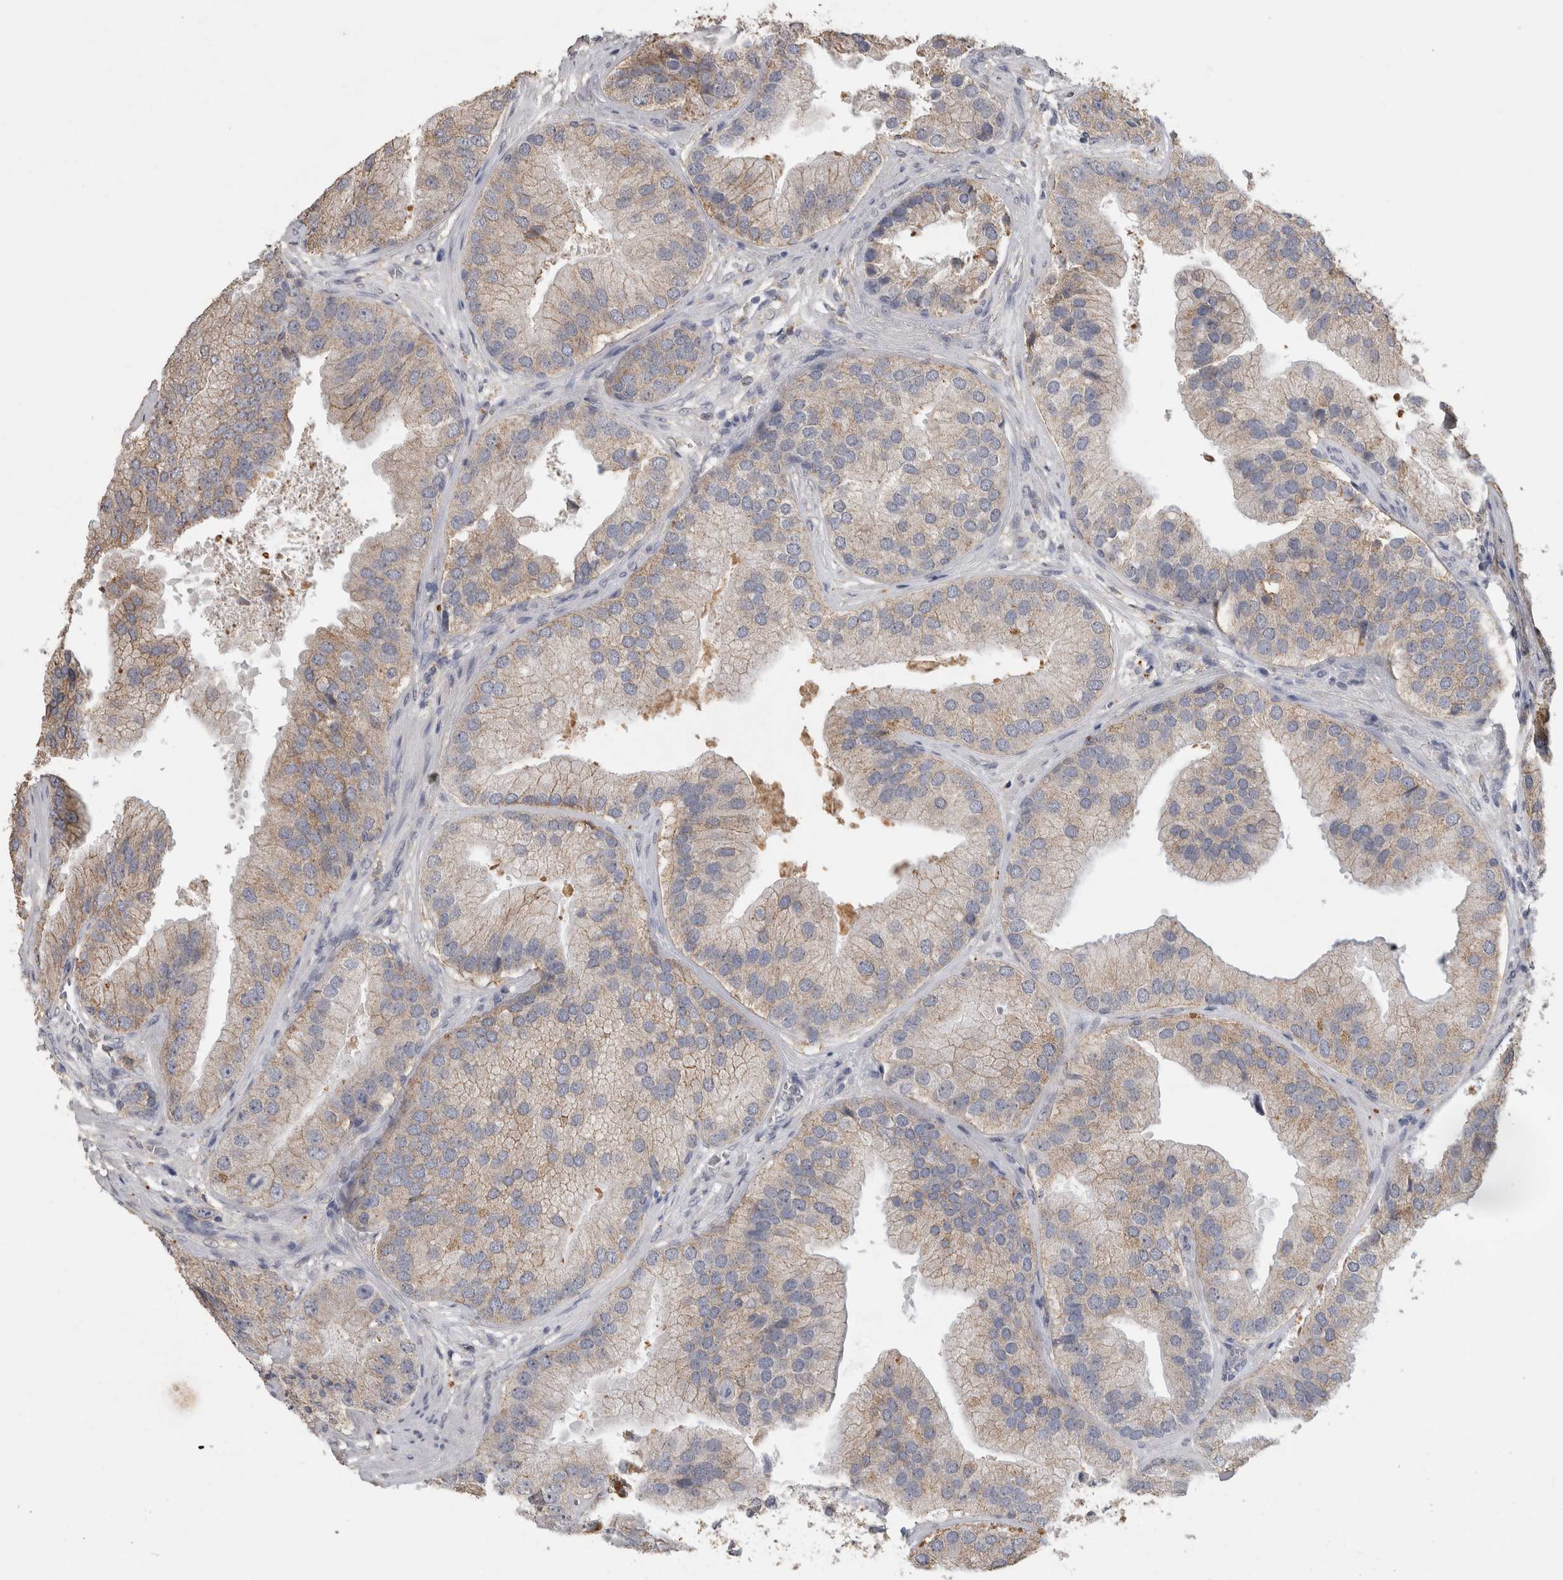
{"staining": {"intensity": "weak", "quantity": ">75%", "location": "cytoplasmic/membranous"}, "tissue": "prostate cancer", "cell_type": "Tumor cells", "image_type": "cancer", "snomed": [{"axis": "morphology", "description": "Adenocarcinoma, High grade"}, {"axis": "topography", "description": "Prostate"}], "caption": "The photomicrograph shows a brown stain indicating the presence of a protein in the cytoplasmic/membranous of tumor cells in prostate cancer (high-grade adenocarcinoma).", "gene": "CNTFR", "patient": {"sex": "male", "age": 70}}